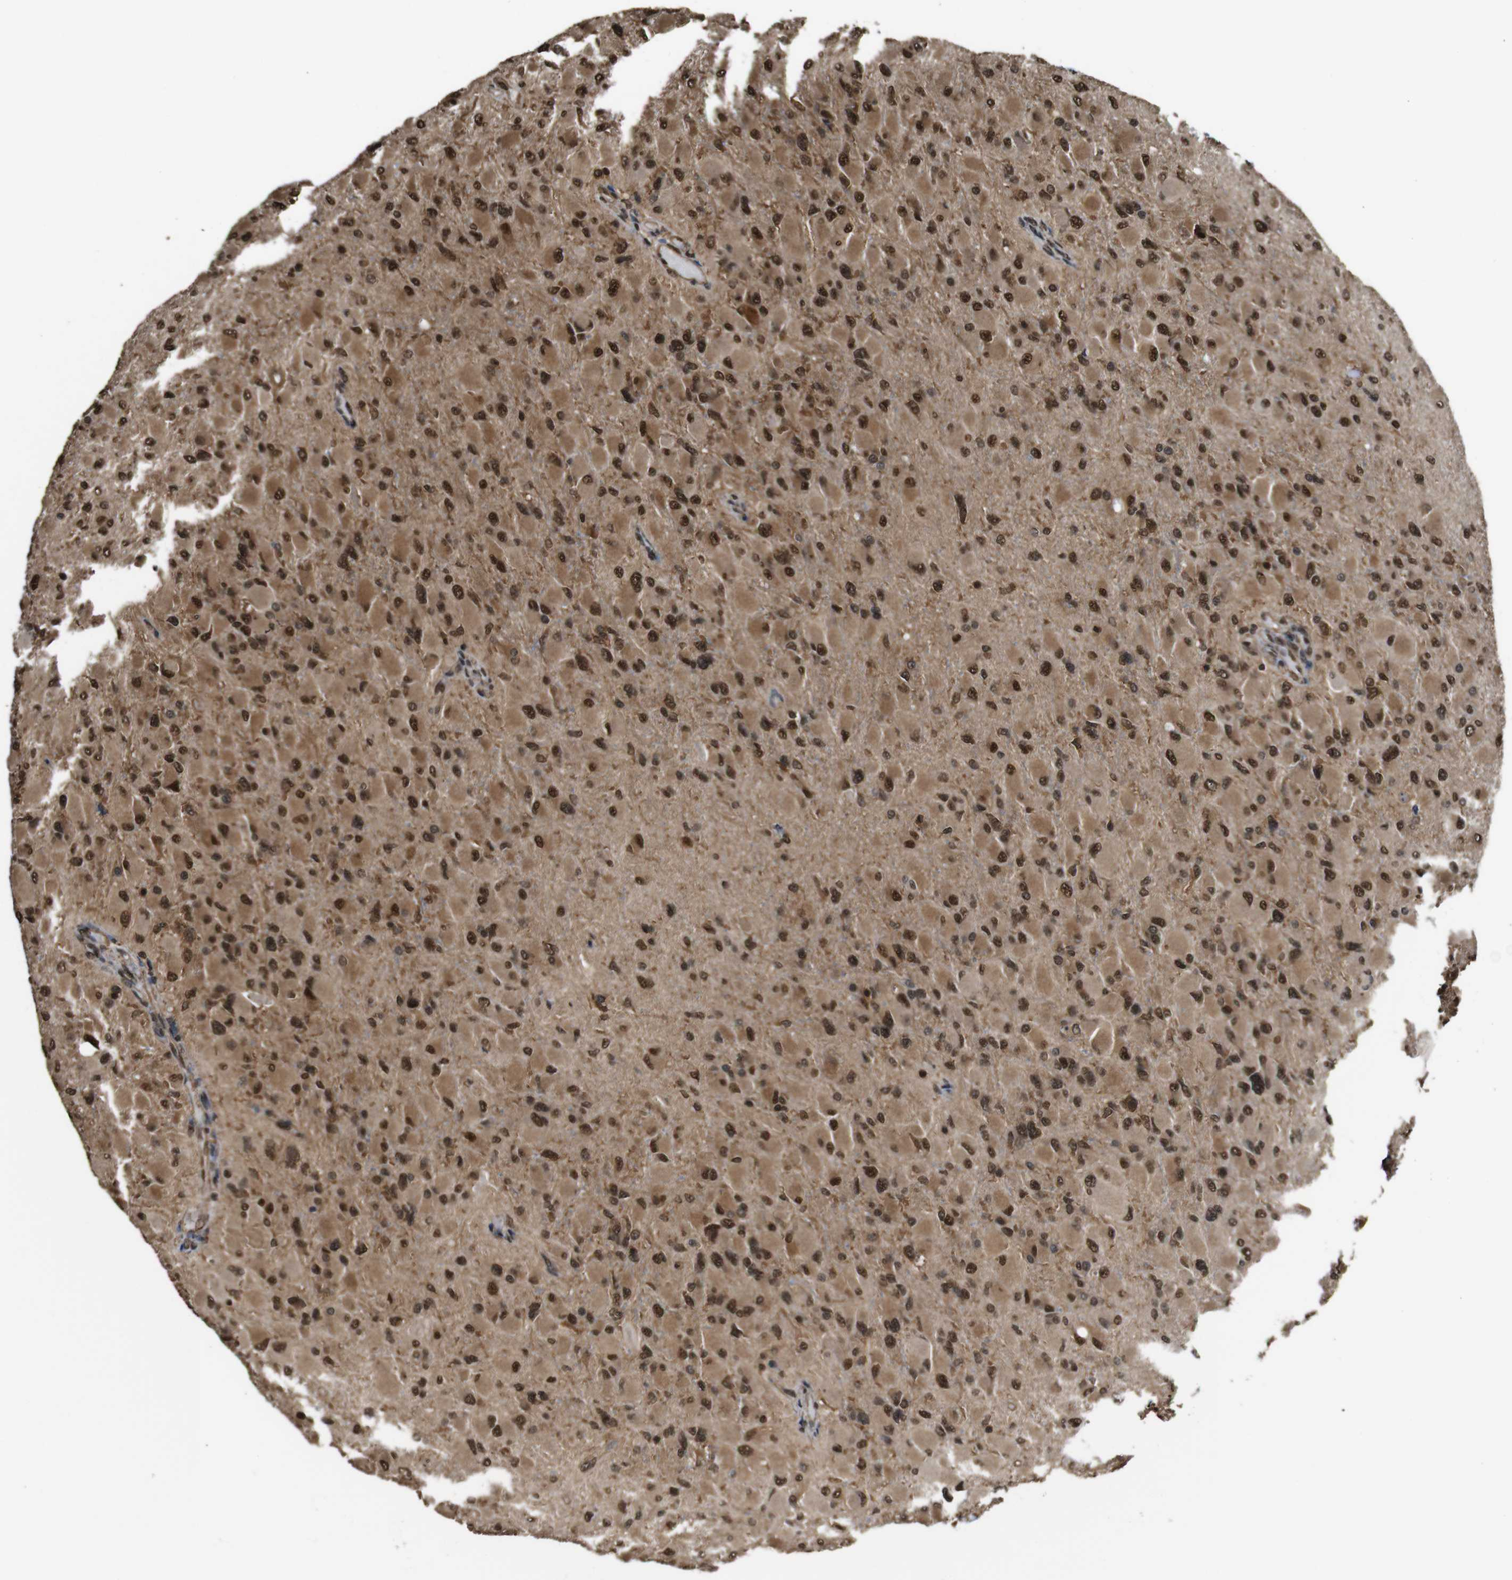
{"staining": {"intensity": "strong", "quantity": ">75%", "location": "cytoplasmic/membranous,nuclear"}, "tissue": "glioma", "cell_type": "Tumor cells", "image_type": "cancer", "snomed": [{"axis": "morphology", "description": "Glioma, malignant, High grade"}, {"axis": "topography", "description": "Cerebral cortex"}], "caption": "There is high levels of strong cytoplasmic/membranous and nuclear expression in tumor cells of glioma, as demonstrated by immunohistochemical staining (brown color).", "gene": "VCP", "patient": {"sex": "female", "age": 36}}